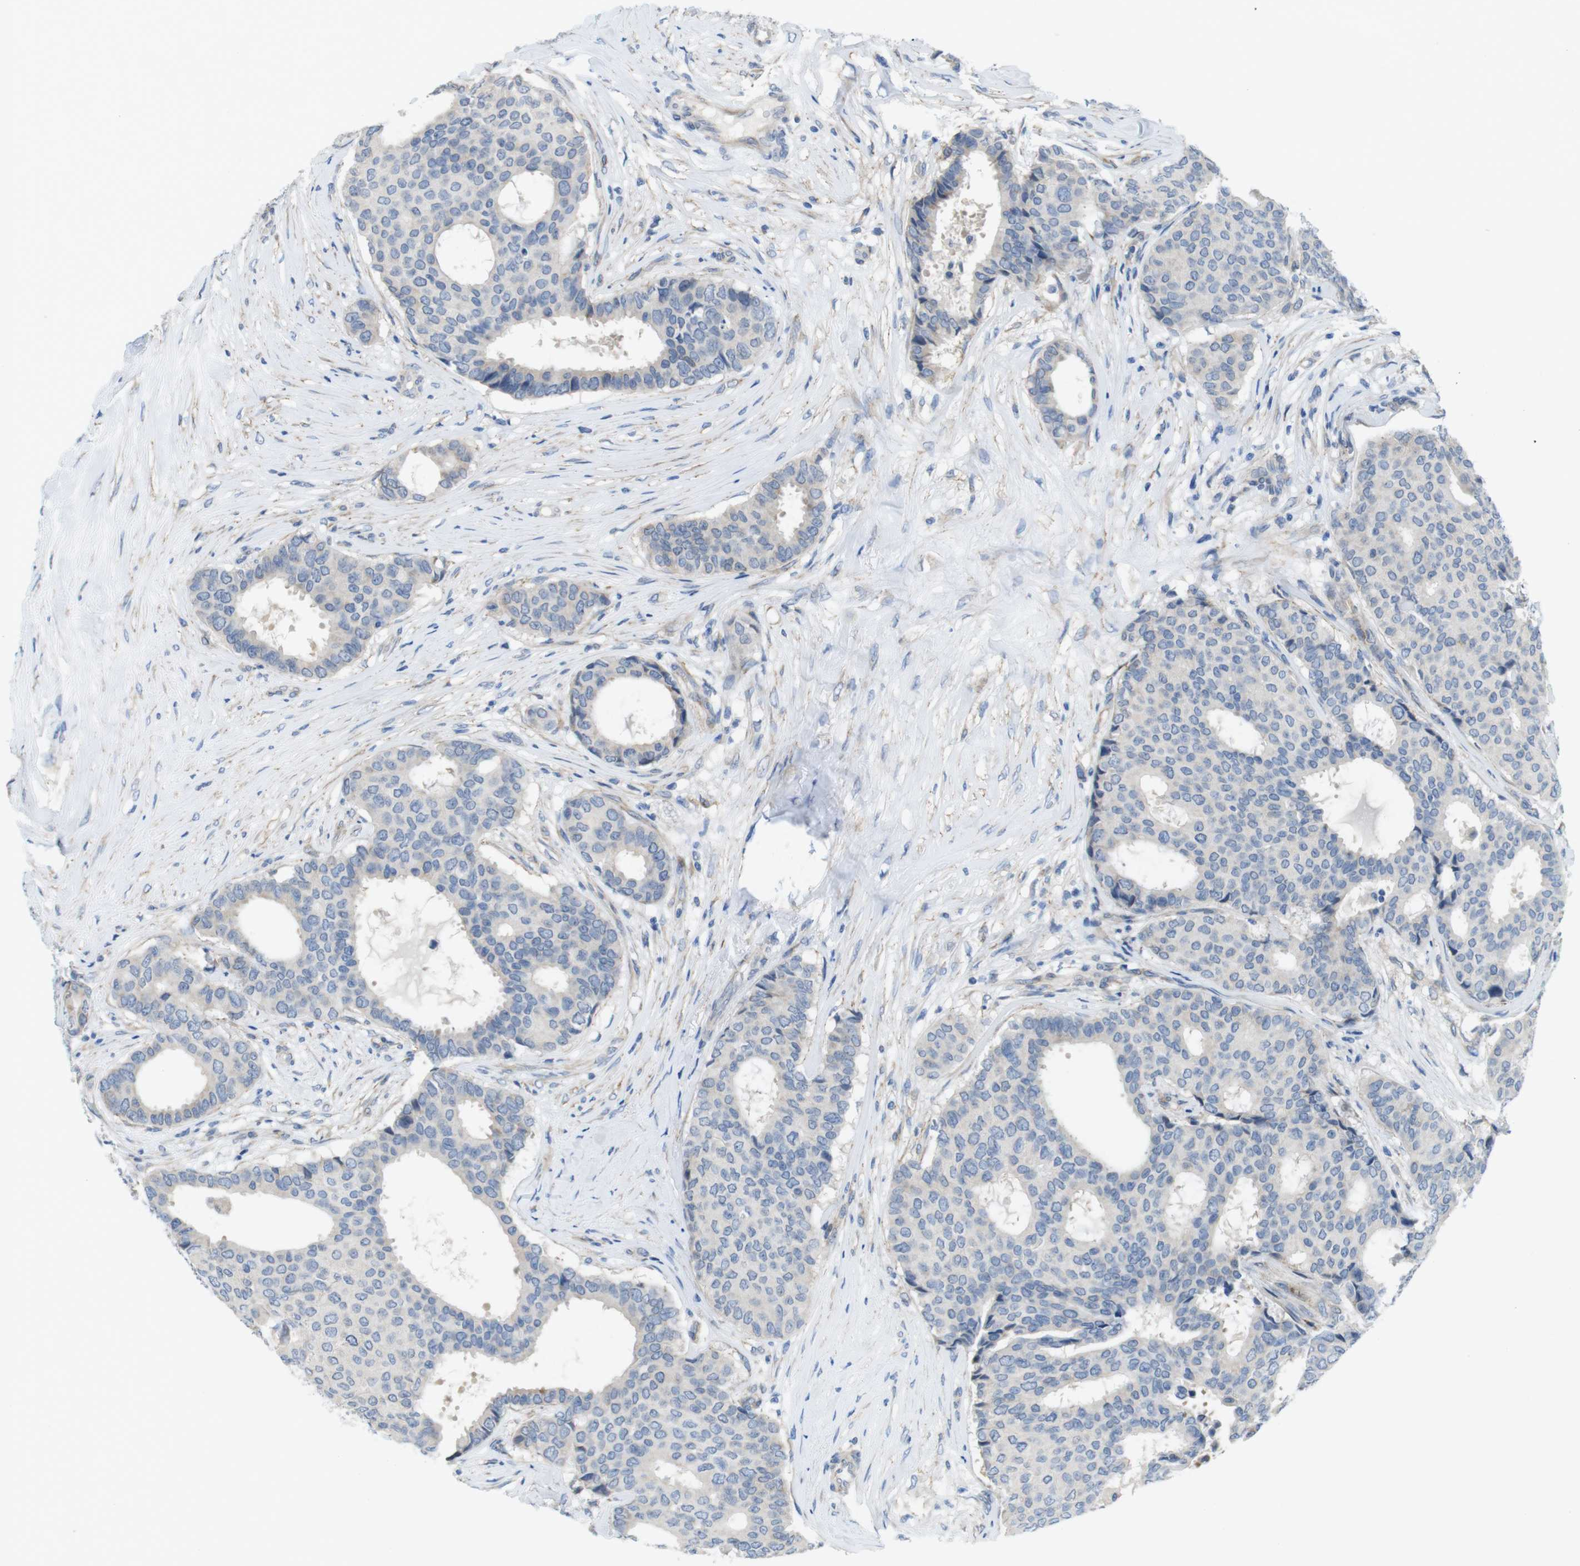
{"staining": {"intensity": "weak", "quantity": "<25%", "location": "cytoplasmic/membranous"}, "tissue": "breast cancer", "cell_type": "Tumor cells", "image_type": "cancer", "snomed": [{"axis": "morphology", "description": "Duct carcinoma"}, {"axis": "topography", "description": "Breast"}], "caption": "DAB (3,3'-diaminobenzidine) immunohistochemical staining of breast cancer shows no significant positivity in tumor cells.", "gene": "CDH8", "patient": {"sex": "female", "age": 75}}